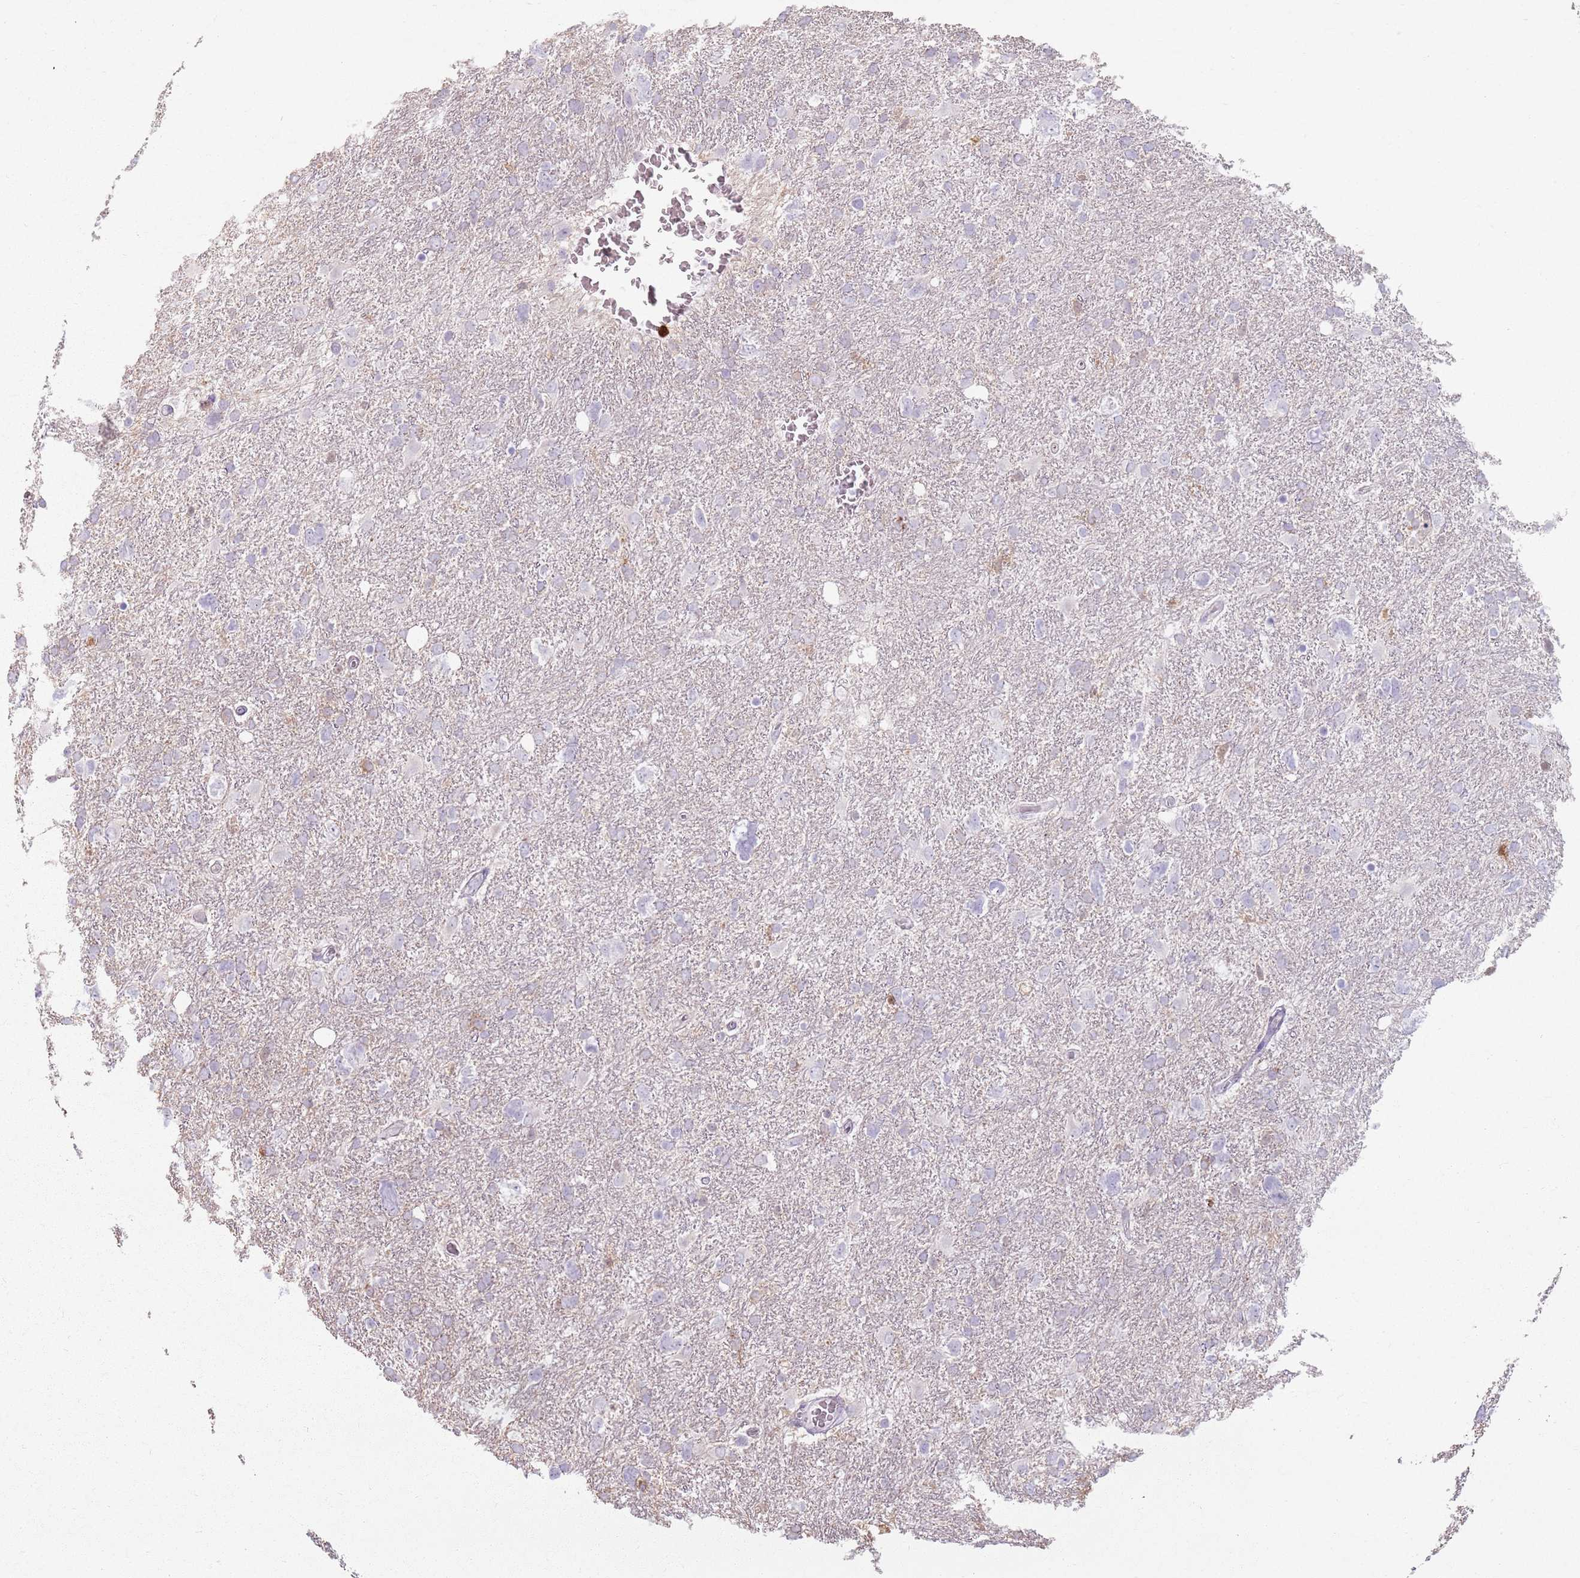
{"staining": {"intensity": "negative", "quantity": "none", "location": "none"}, "tissue": "glioma", "cell_type": "Tumor cells", "image_type": "cancer", "snomed": [{"axis": "morphology", "description": "Glioma, malignant, High grade"}, {"axis": "topography", "description": "Brain"}], "caption": "This is an IHC histopathology image of human malignant glioma (high-grade). There is no expression in tumor cells.", "gene": "GDPGP1", "patient": {"sex": "male", "age": 61}}